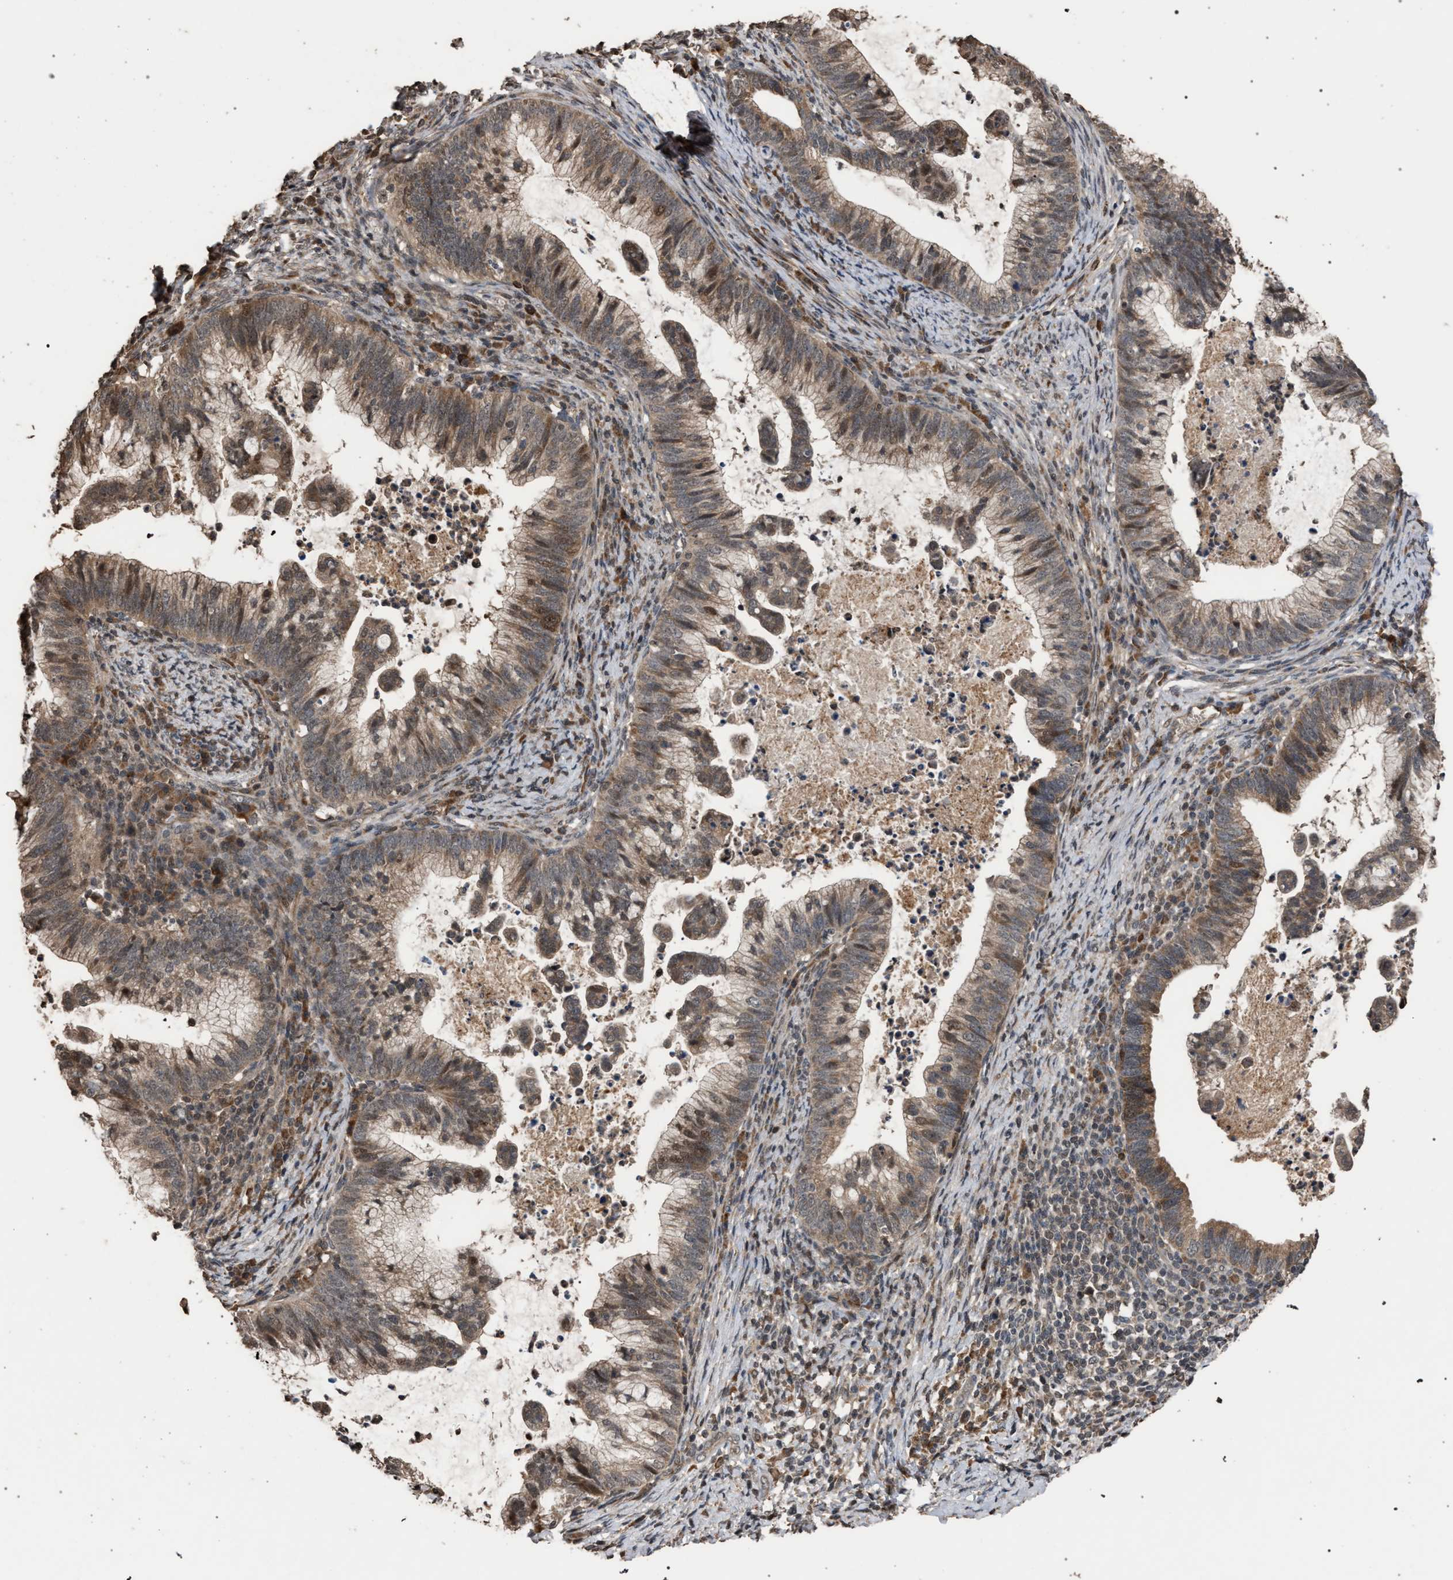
{"staining": {"intensity": "moderate", "quantity": ">75%", "location": "cytoplasmic/membranous,nuclear"}, "tissue": "cervical cancer", "cell_type": "Tumor cells", "image_type": "cancer", "snomed": [{"axis": "morphology", "description": "Adenocarcinoma, NOS"}, {"axis": "topography", "description": "Cervix"}], "caption": "Protein analysis of cervical cancer (adenocarcinoma) tissue displays moderate cytoplasmic/membranous and nuclear positivity in approximately >75% of tumor cells. (DAB (3,3'-diaminobenzidine) = brown stain, brightfield microscopy at high magnification).", "gene": "NAA35", "patient": {"sex": "female", "age": 36}}